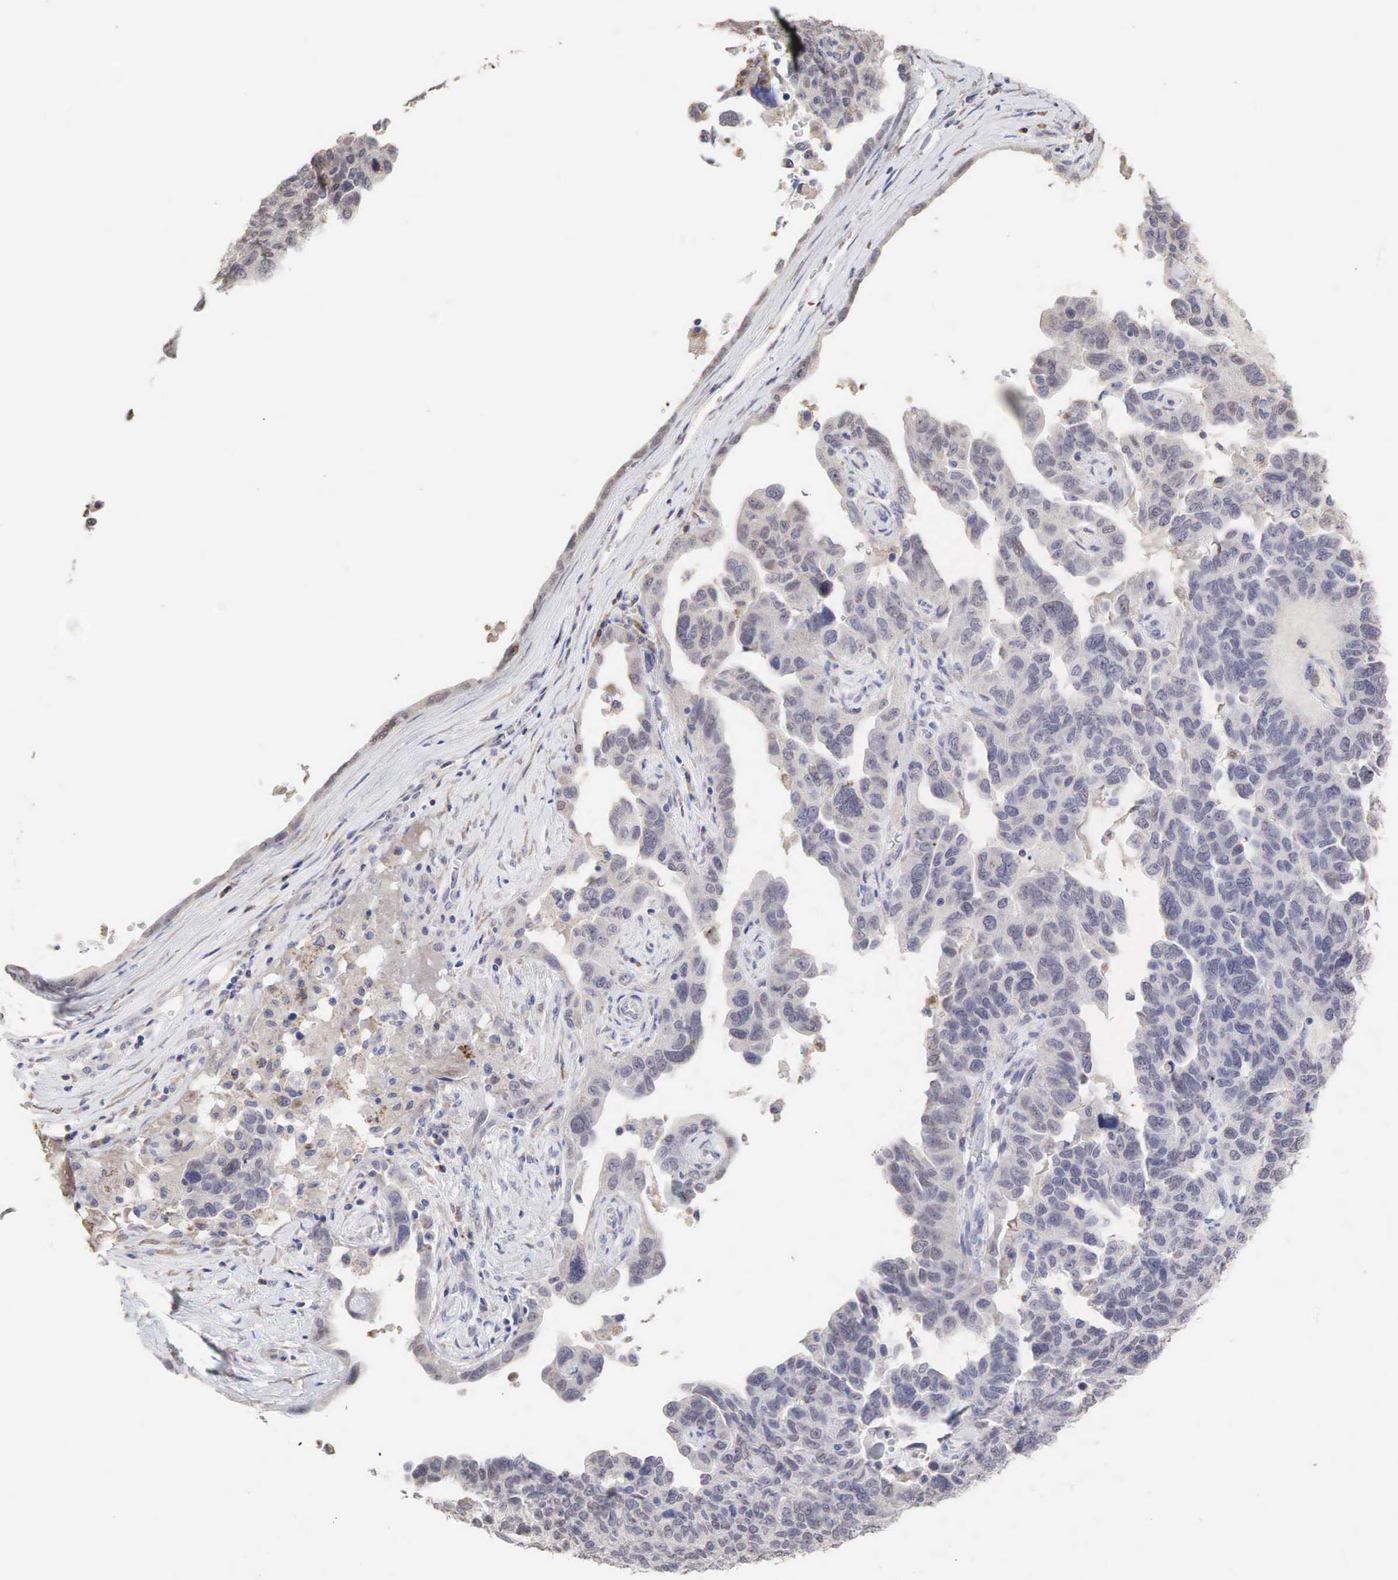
{"staining": {"intensity": "negative", "quantity": "none", "location": "none"}, "tissue": "ovarian cancer", "cell_type": "Tumor cells", "image_type": "cancer", "snomed": [{"axis": "morphology", "description": "Cystadenocarcinoma, serous, NOS"}, {"axis": "topography", "description": "Ovary"}], "caption": "Ovarian cancer (serous cystadenocarcinoma) stained for a protein using immunohistochemistry displays no positivity tumor cells.", "gene": "DKC1", "patient": {"sex": "female", "age": 64}}